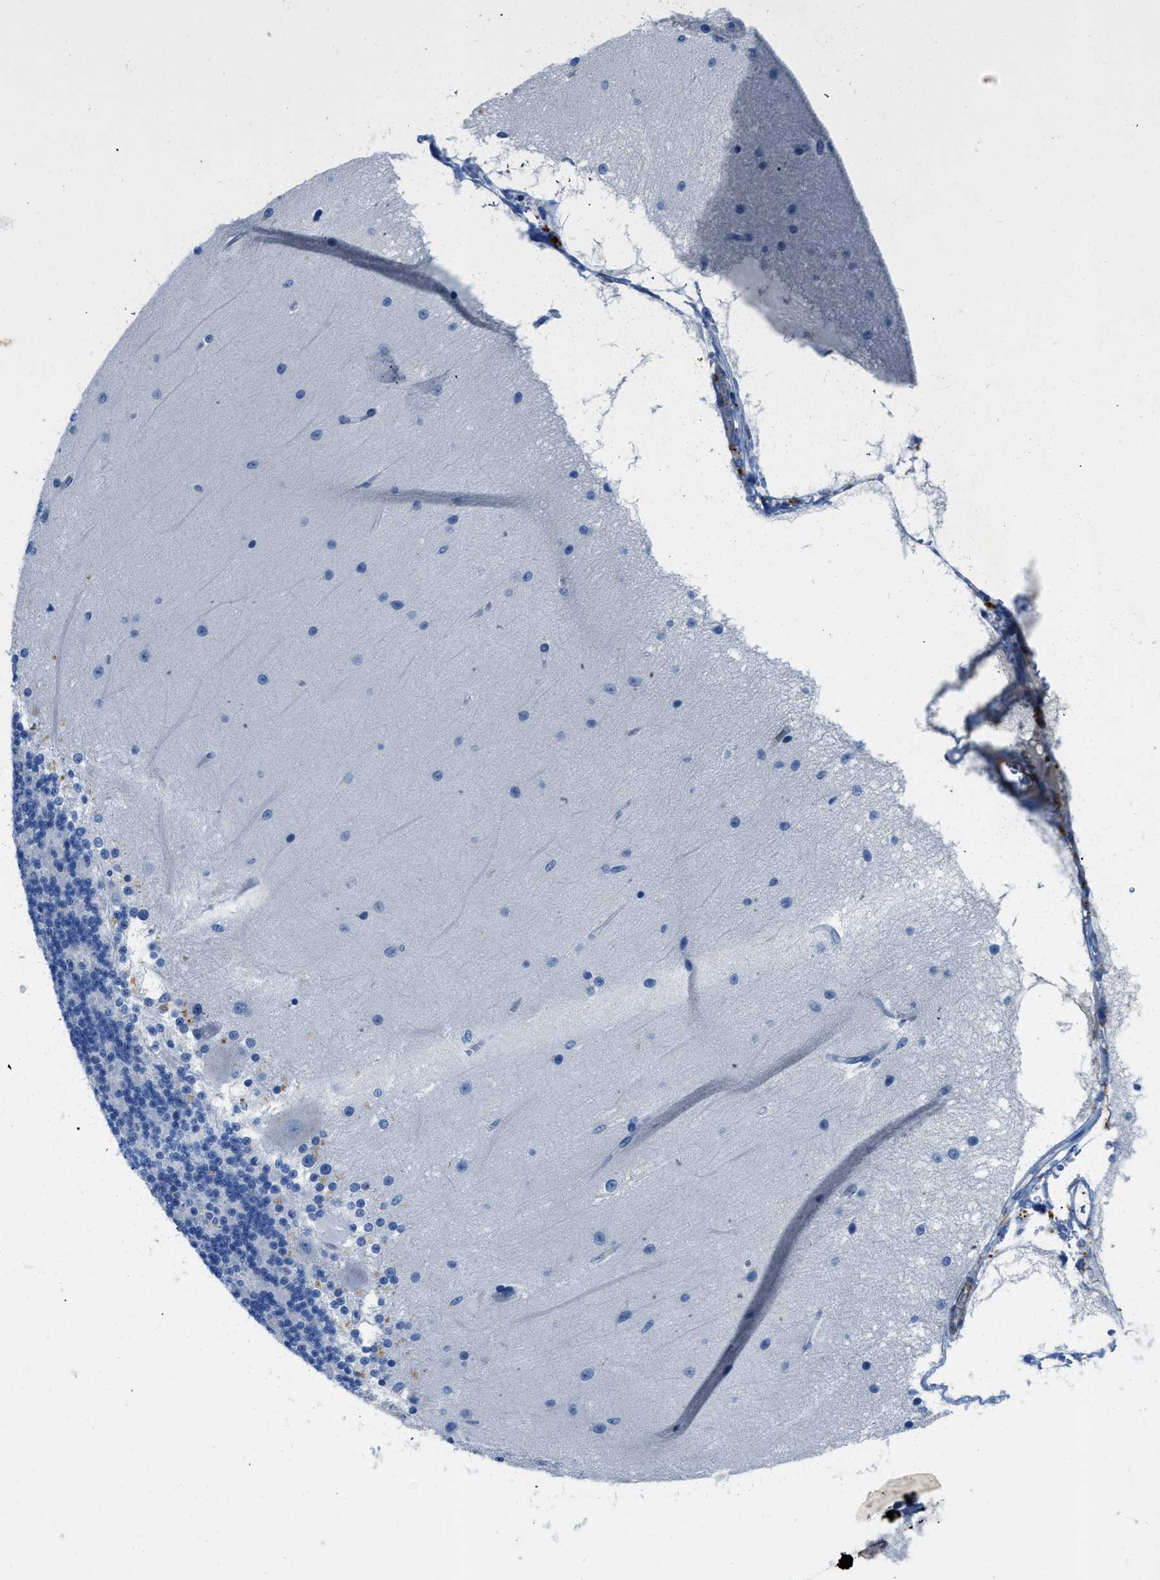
{"staining": {"intensity": "negative", "quantity": "none", "location": "none"}, "tissue": "cerebellum", "cell_type": "Cells in granular layer", "image_type": "normal", "snomed": [{"axis": "morphology", "description": "Normal tissue, NOS"}, {"axis": "topography", "description": "Cerebellum"}], "caption": "Immunohistochemical staining of unremarkable human cerebellum shows no significant positivity in cells in granular layer. (DAB (3,3'-diaminobenzidine) IHC with hematoxylin counter stain).", "gene": "XCR1", "patient": {"sex": "female", "age": 54}}